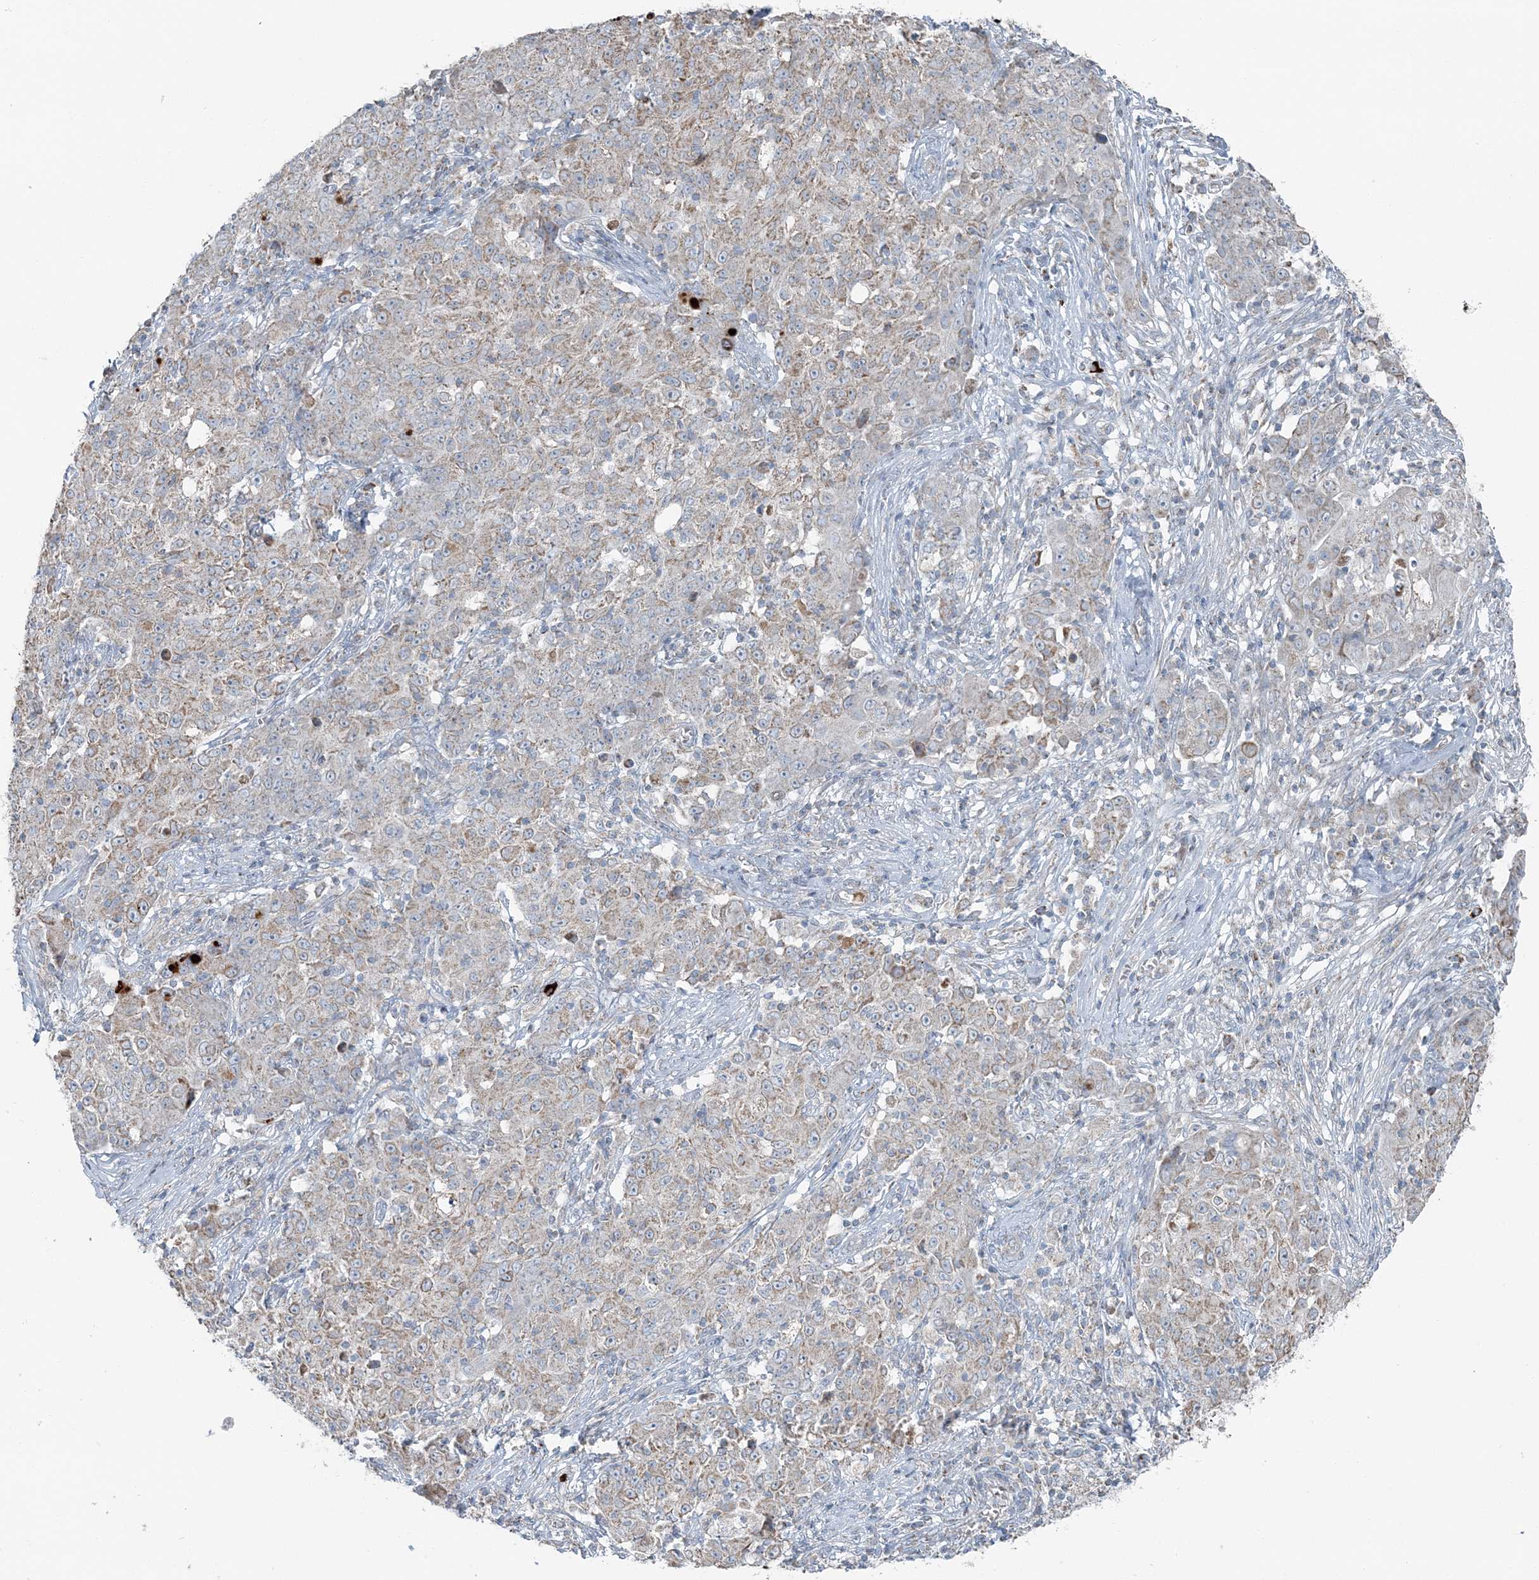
{"staining": {"intensity": "weak", "quantity": ">75%", "location": "cytoplasmic/membranous"}, "tissue": "ovarian cancer", "cell_type": "Tumor cells", "image_type": "cancer", "snomed": [{"axis": "morphology", "description": "Carcinoma, endometroid"}, {"axis": "topography", "description": "Ovary"}], "caption": "The histopathology image reveals staining of ovarian cancer, revealing weak cytoplasmic/membranous protein positivity (brown color) within tumor cells.", "gene": "SLC22A16", "patient": {"sex": "female", "age": 42}}